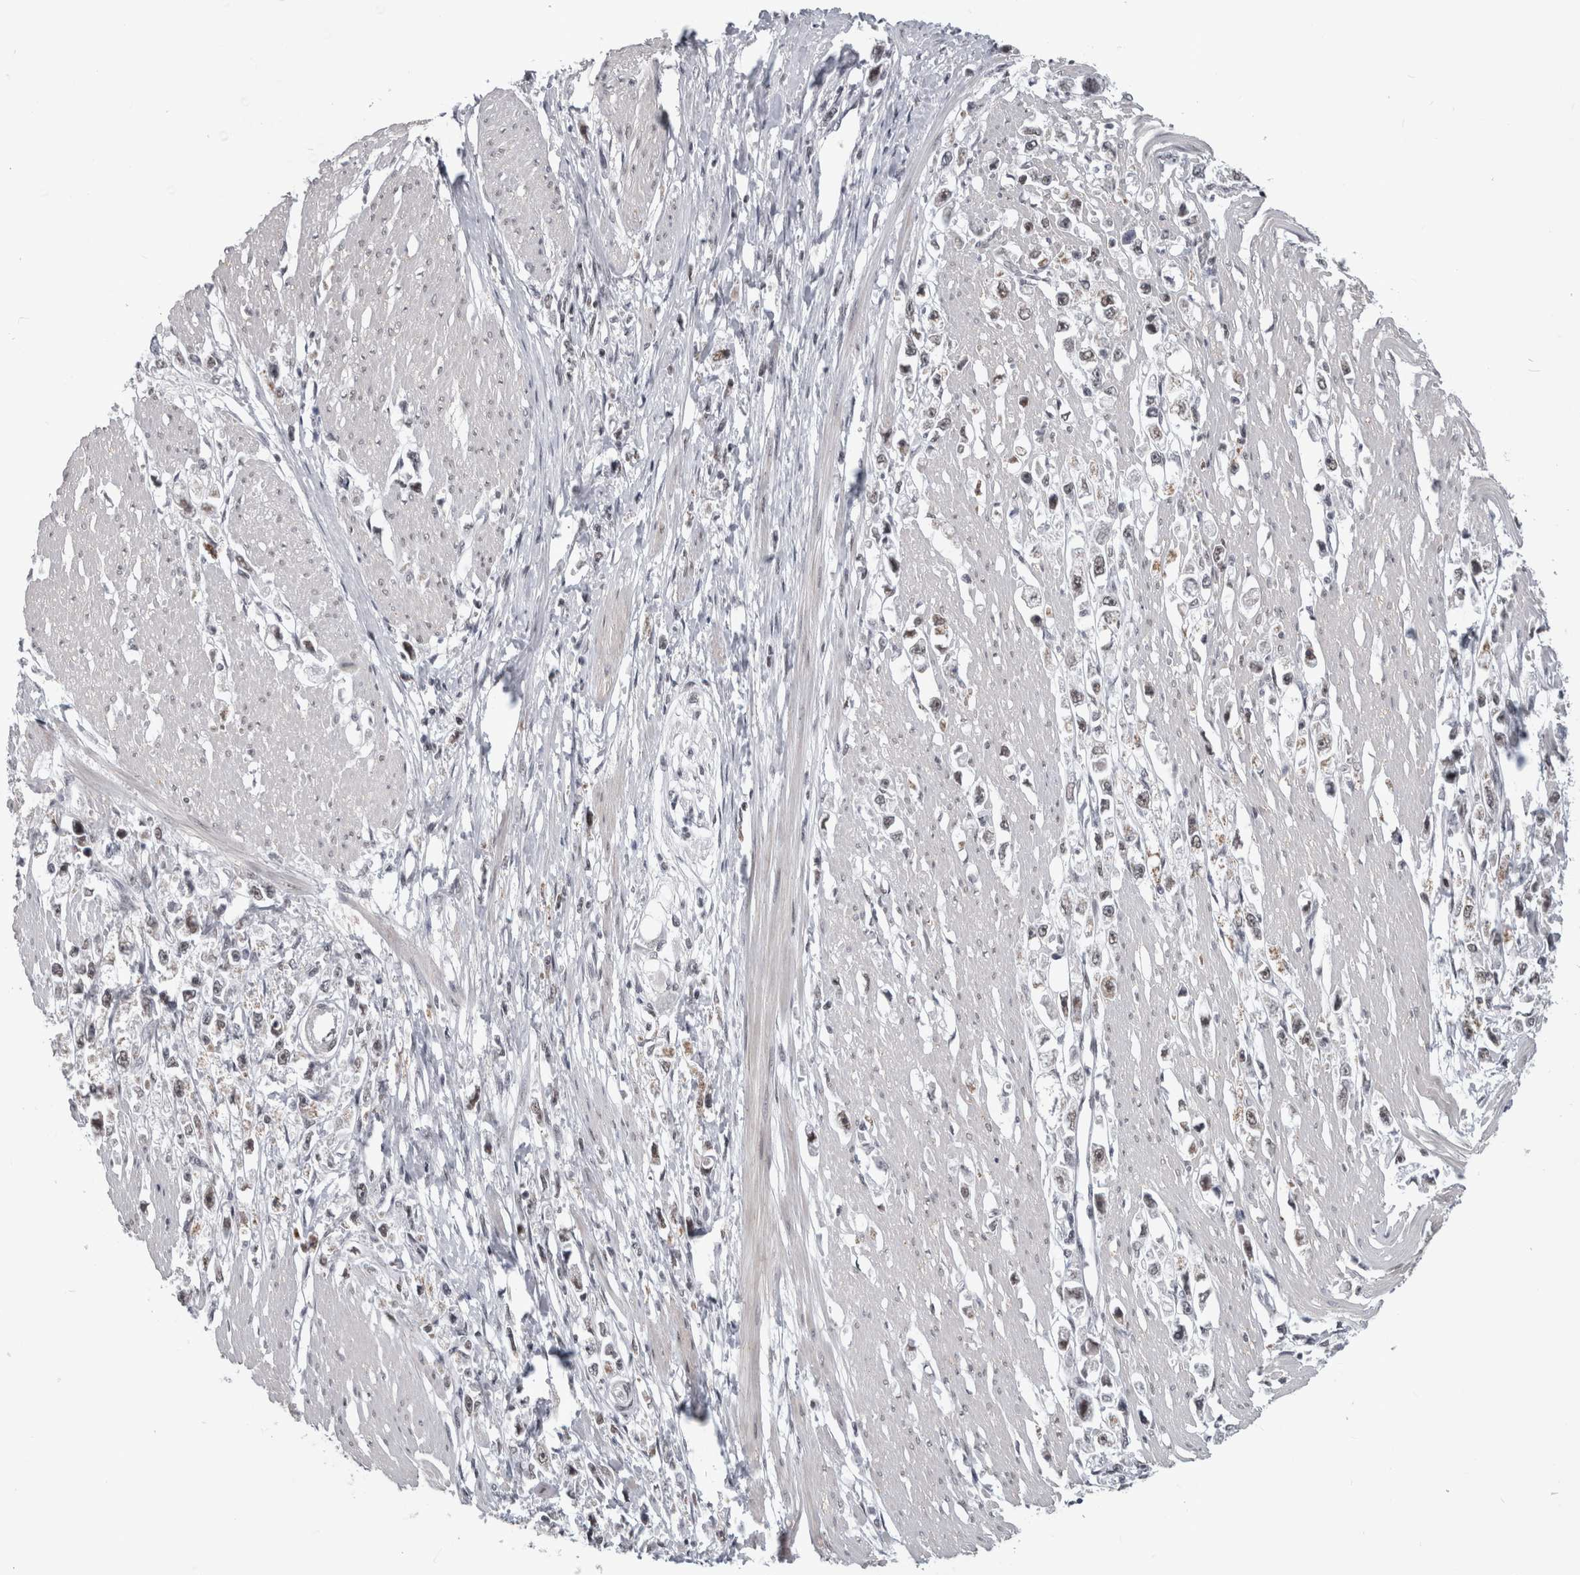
{"staining": {"intensity": "weak", "quantity": "25%-75%", "location": "nuclear"}, "tissue": "stomach cancer", "cell_type": "Tumor cells", "image_type": "cancer", "snomed": [{"axis": "morphology", "description": "Adenocarcinoma, NOS"}, {"axis": "topography", "description": "Stomach"}], "caption": "Stomach adenocarcinoma stained with a protein marker exhibits weak staining in tumor cells.", "gene": "ARID4B", "patient": {"sex": "female", "age": 59}}